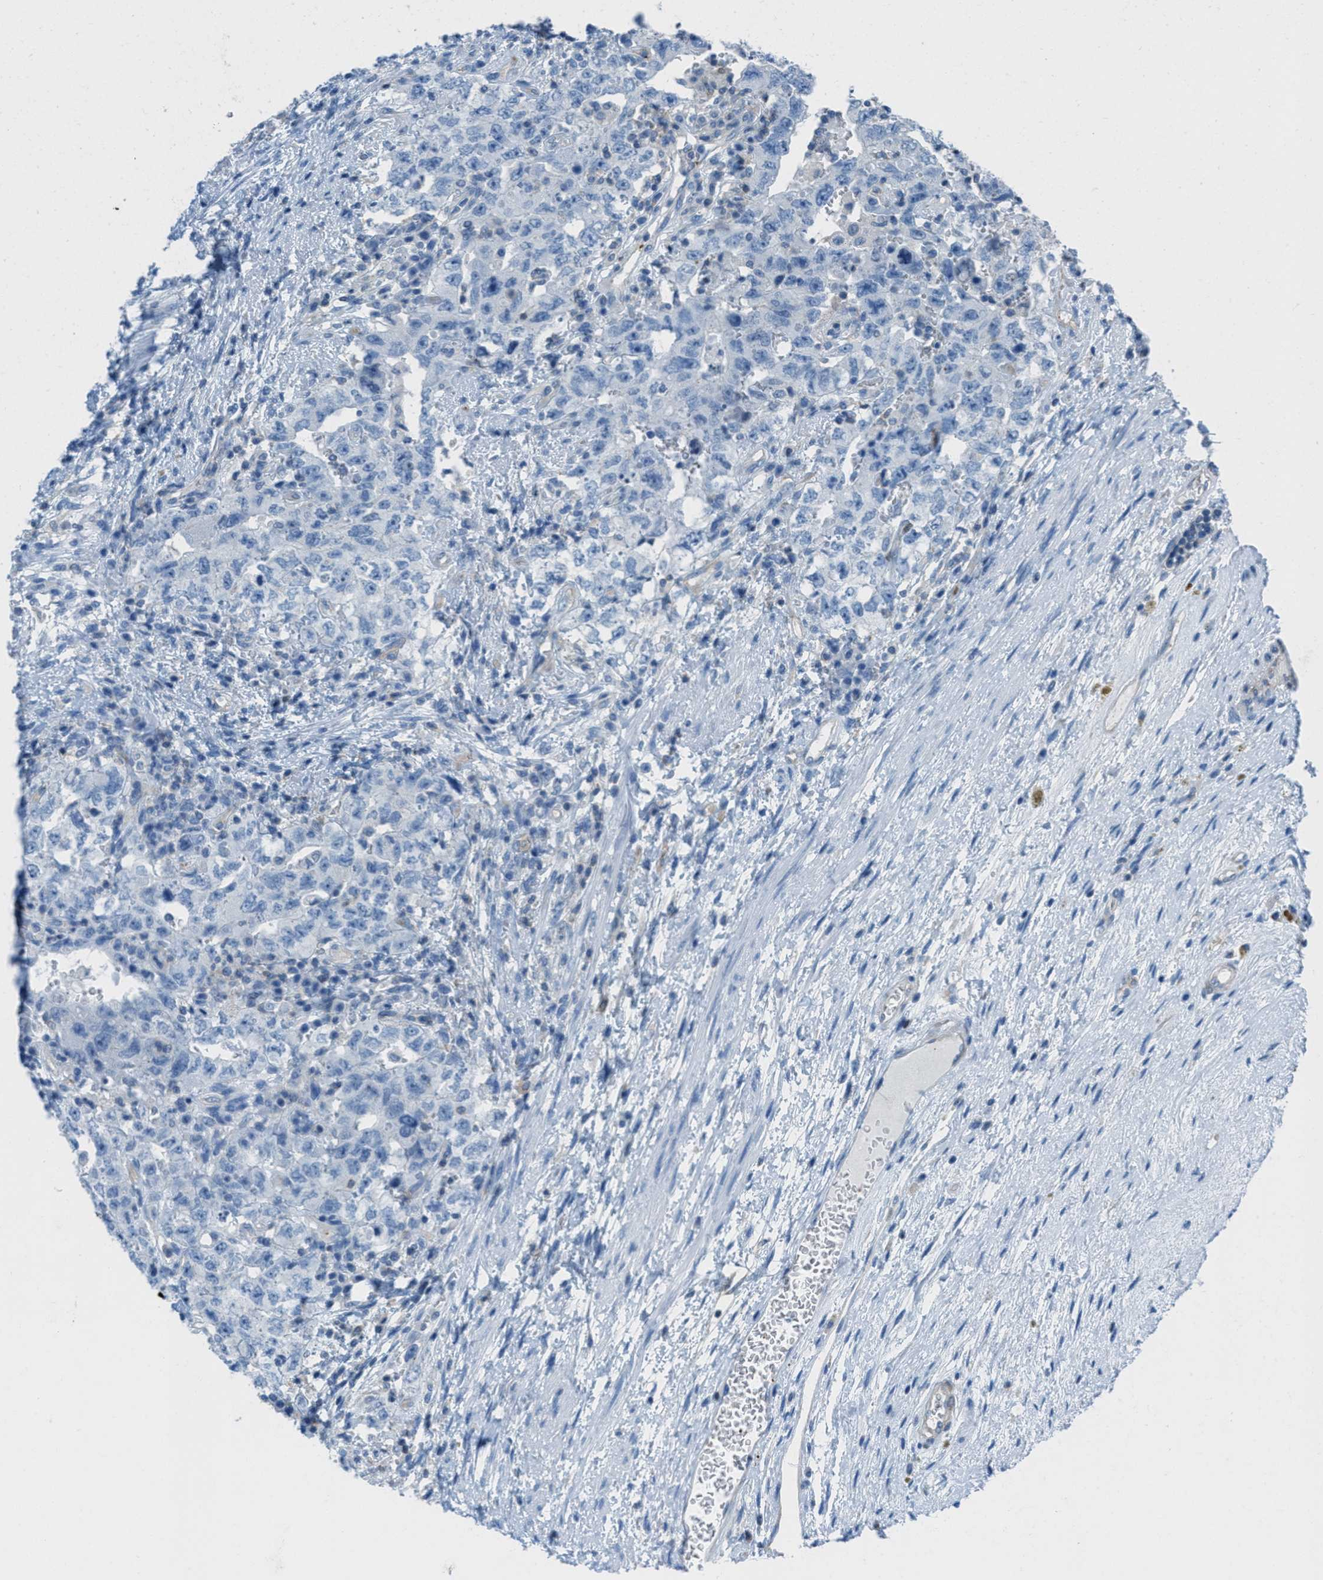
{"staining": {"intensity": "negative", "quantity": "none", "location": "none"}, "tissue": "testis cancer", "cell_type": "Tumor cells", "image_type": "cancer", "snomed": [{"axis": "morphology", "description": "Carcinoma, Embryonal, NOS"}, {"axis": "topography", "description": "Testis"}], "caption": "The photomicrograph reveals no significant staining in tumor cells of testis cancer (embryonal carcinoma).", "gene": "MAPRE2", "patient": {"sex": "male", "age": 26}}